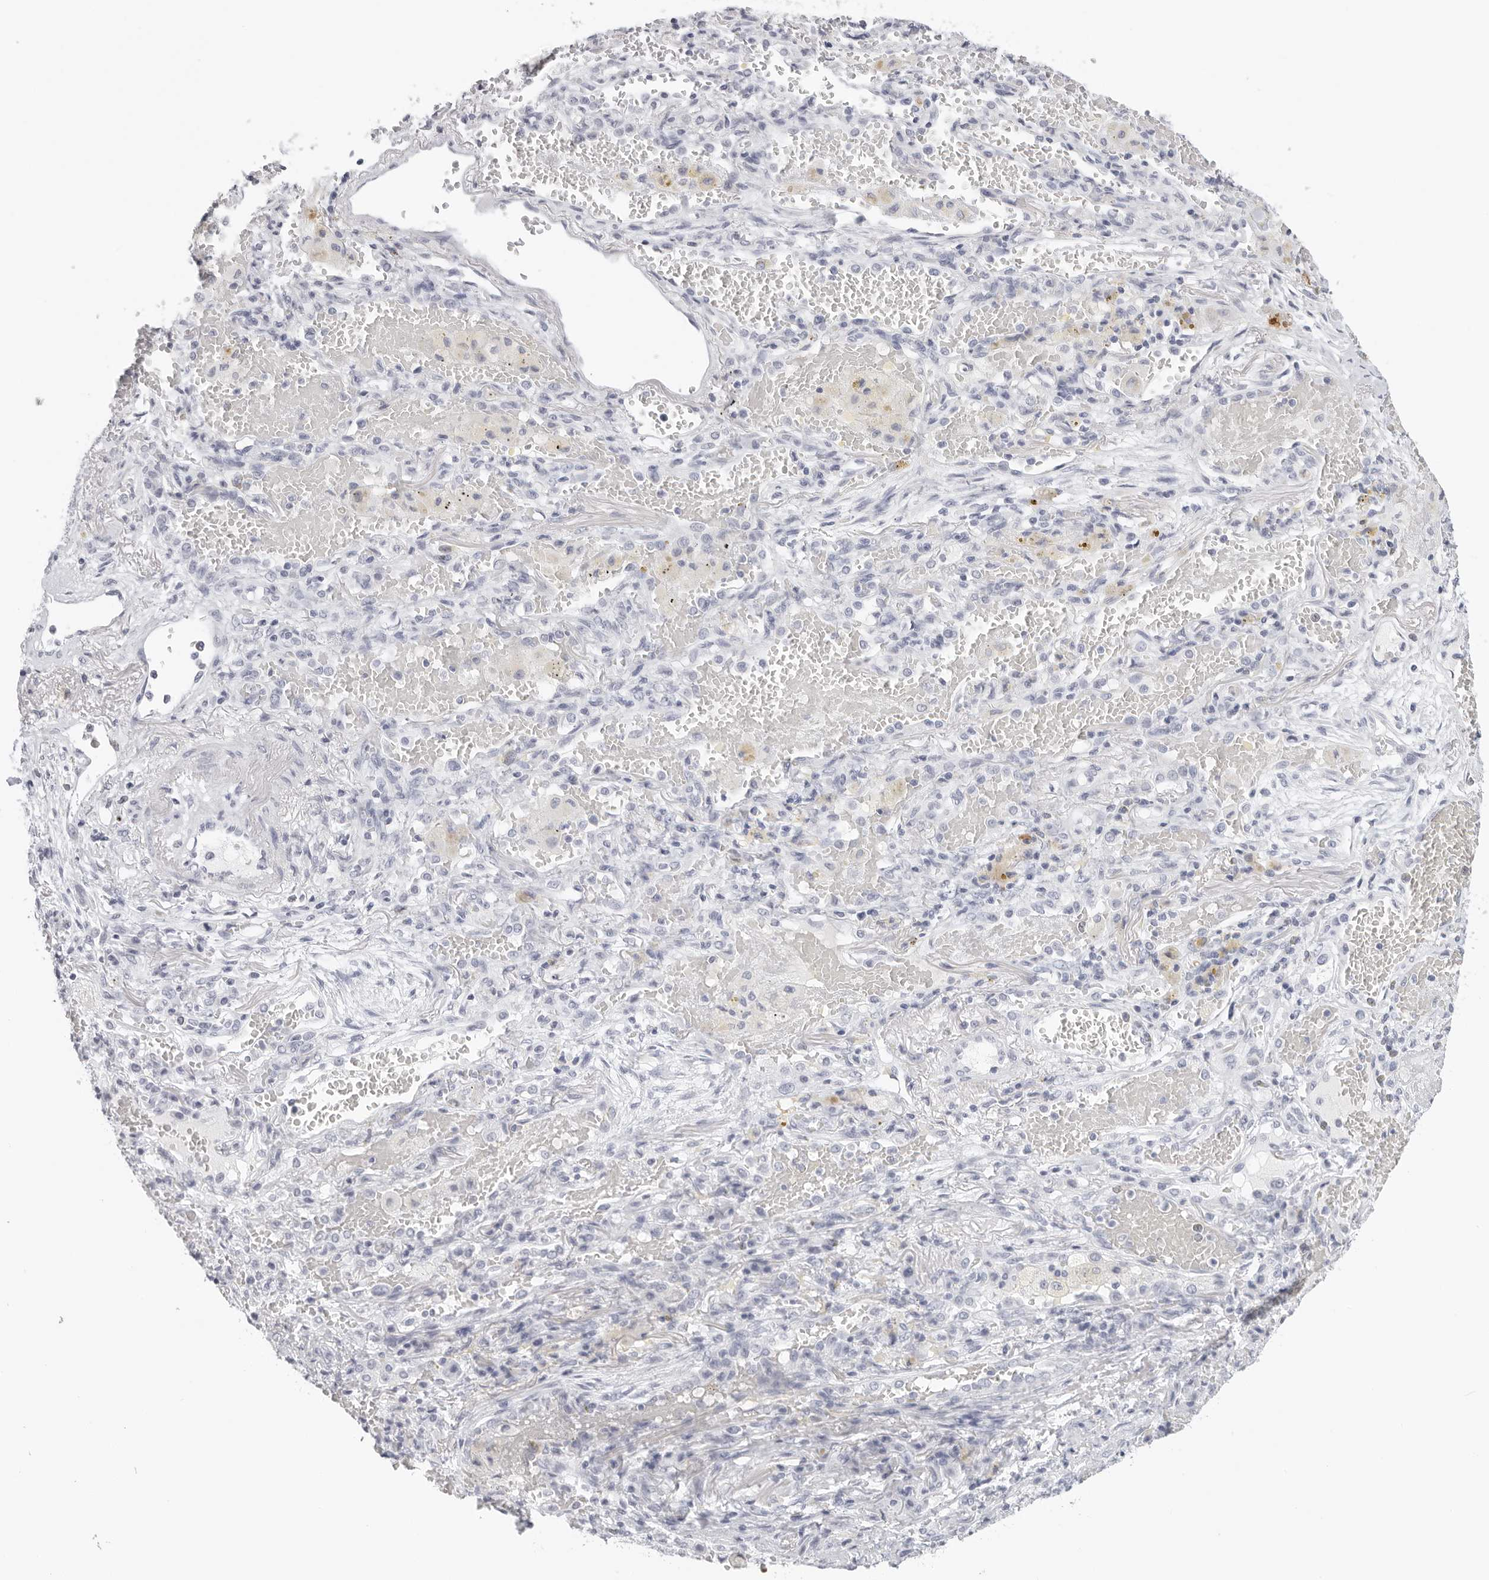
{"staining": {"intensity": "negative", "quantity": "none", "location": "none"}, "tissue": "lung cancer", "cell_type": "Tumor cells", "image_type": "cancer", "snomed": [{"axis": "morphology", "description": "Squamous cell carcinoma, NOS"}, {"axis": "topography", "description": "Lung"}], "caption": "Human lung cancer (squamous cell carcinoma) stained for a protein using IHC demonstrates no expression in tumor cells.", "gene": "AGMAT", "patient": {"sex": "male", "age": 61}}